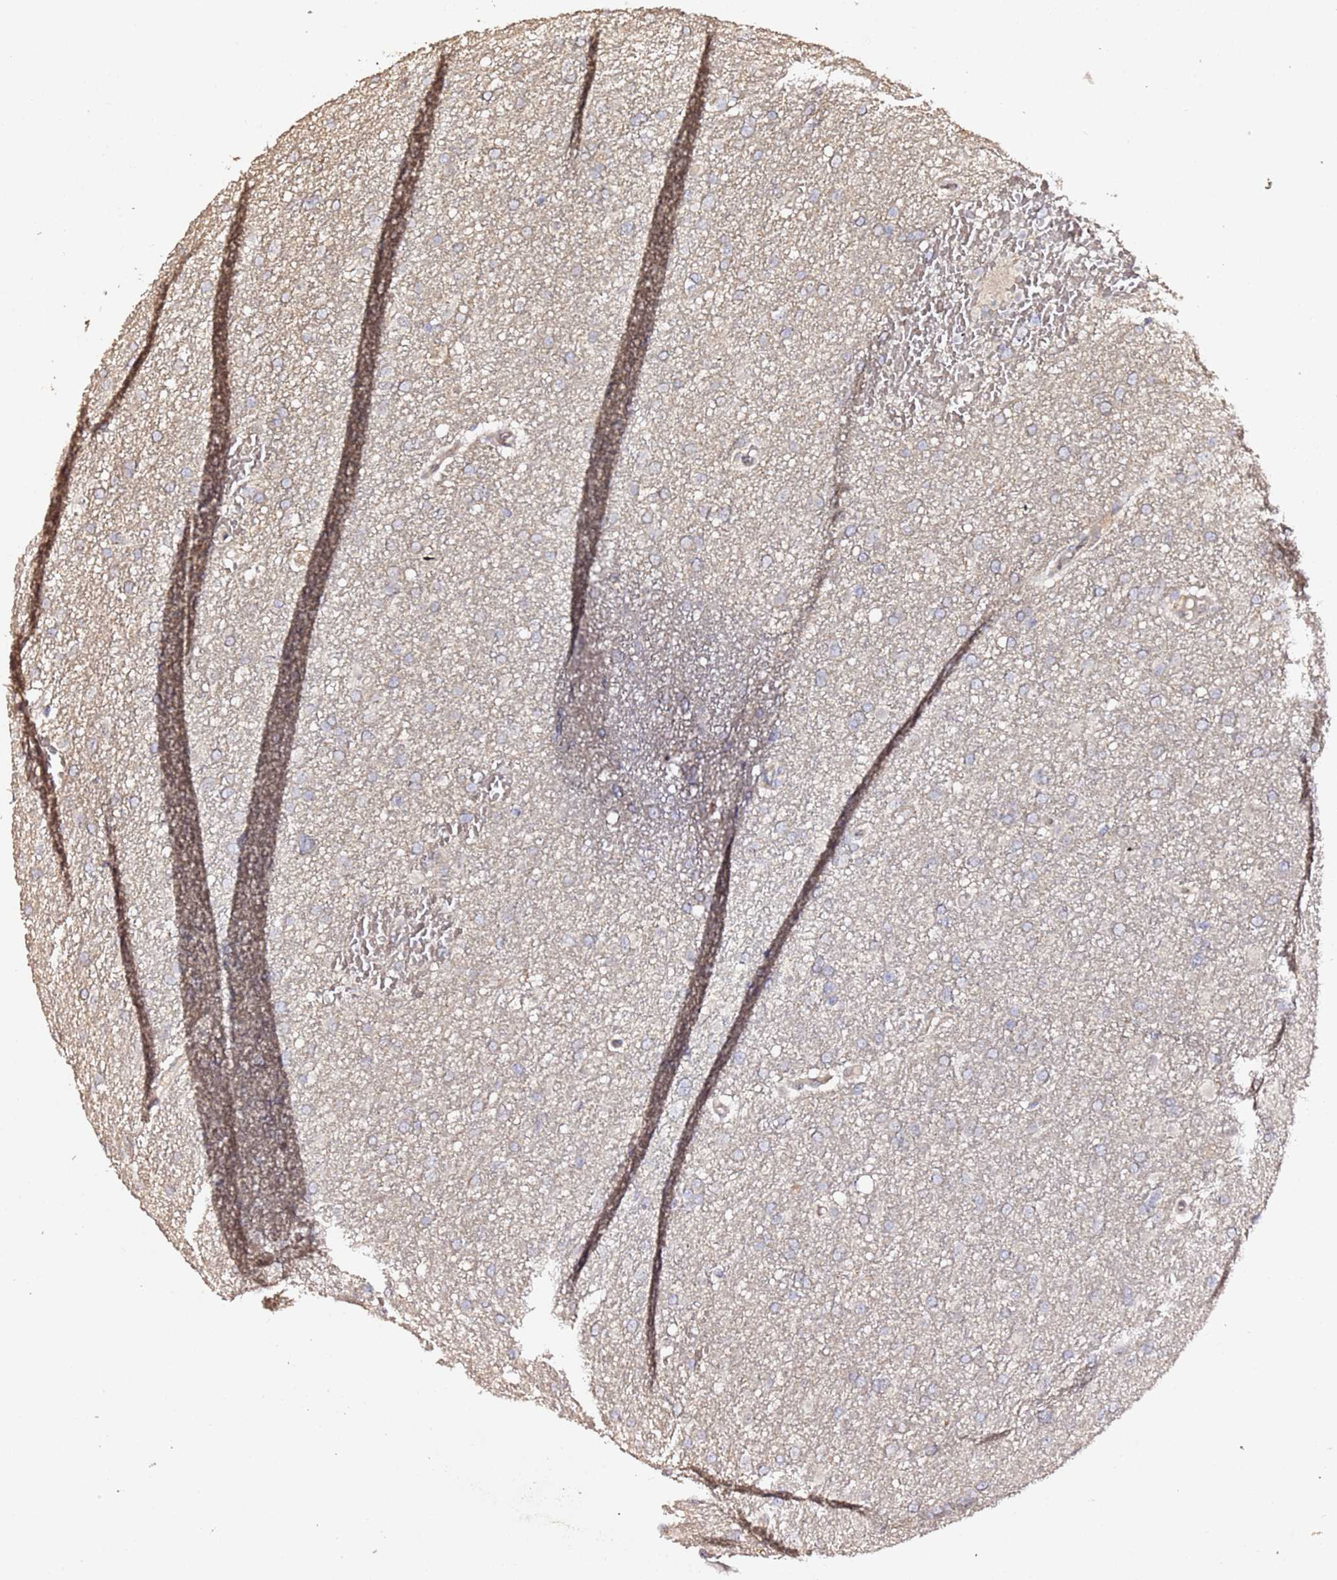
{"staining": {"intensity": "negative", "quantity": "none", "location": "none"}, "tissue": "glioma", "cell_type": "Tumor cells", "image_type": "cancer", "snomed": [{"axis": "morphology", "description": "Glioma, malignant, High grade"}, {"axis": "topography", "description": "Cerebral cortex"}], "caption": "Tumor cells show no significant positivity in malignant glioma (high-grade).", "gene": "HSD17B7", "patient": {"sex": "female", "age": 36}}